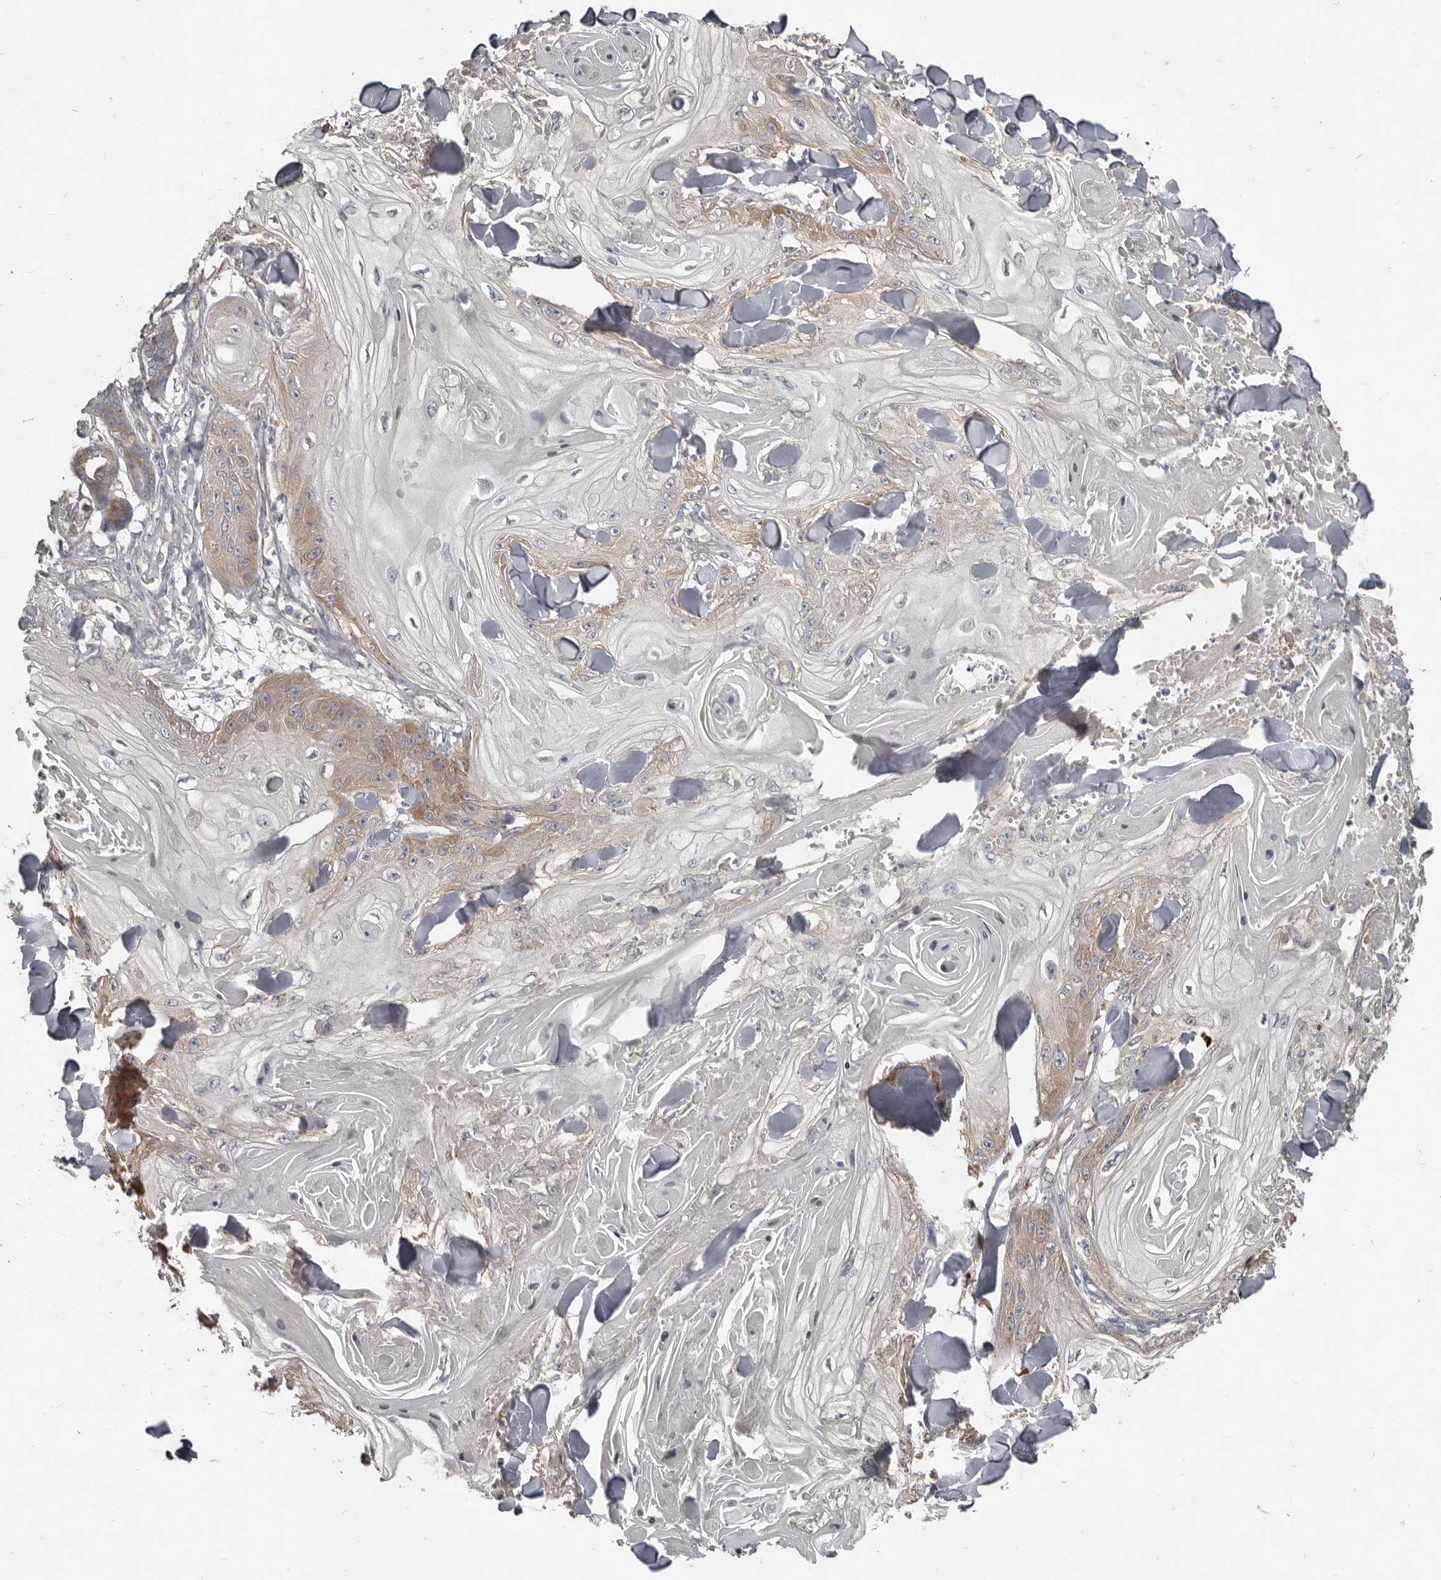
{"staining": {"intensity": "moderate", "quantity": "25%-75%", "location": "cytoplasmic/membranous"}, "tissue": "skin cancer", "cell_type": "Tumor cells", "image_type": "cancer", "snomed": [{"axis": "morphology", "description": "Squamous cell carcinoma, NOS"}, {"axis": "topography", "description": "Skin"}], "caption": "IHC (DAB (3,3'-diaminobenzidine)) staining of skin squamous cell carcinoma demonstrates moderate cytoplasmic/membranous protein positivity in approximately 25%-75% of tumor cells.", "gene": "AKNAD1", "patient": {"sex": "male", "age": 74}}